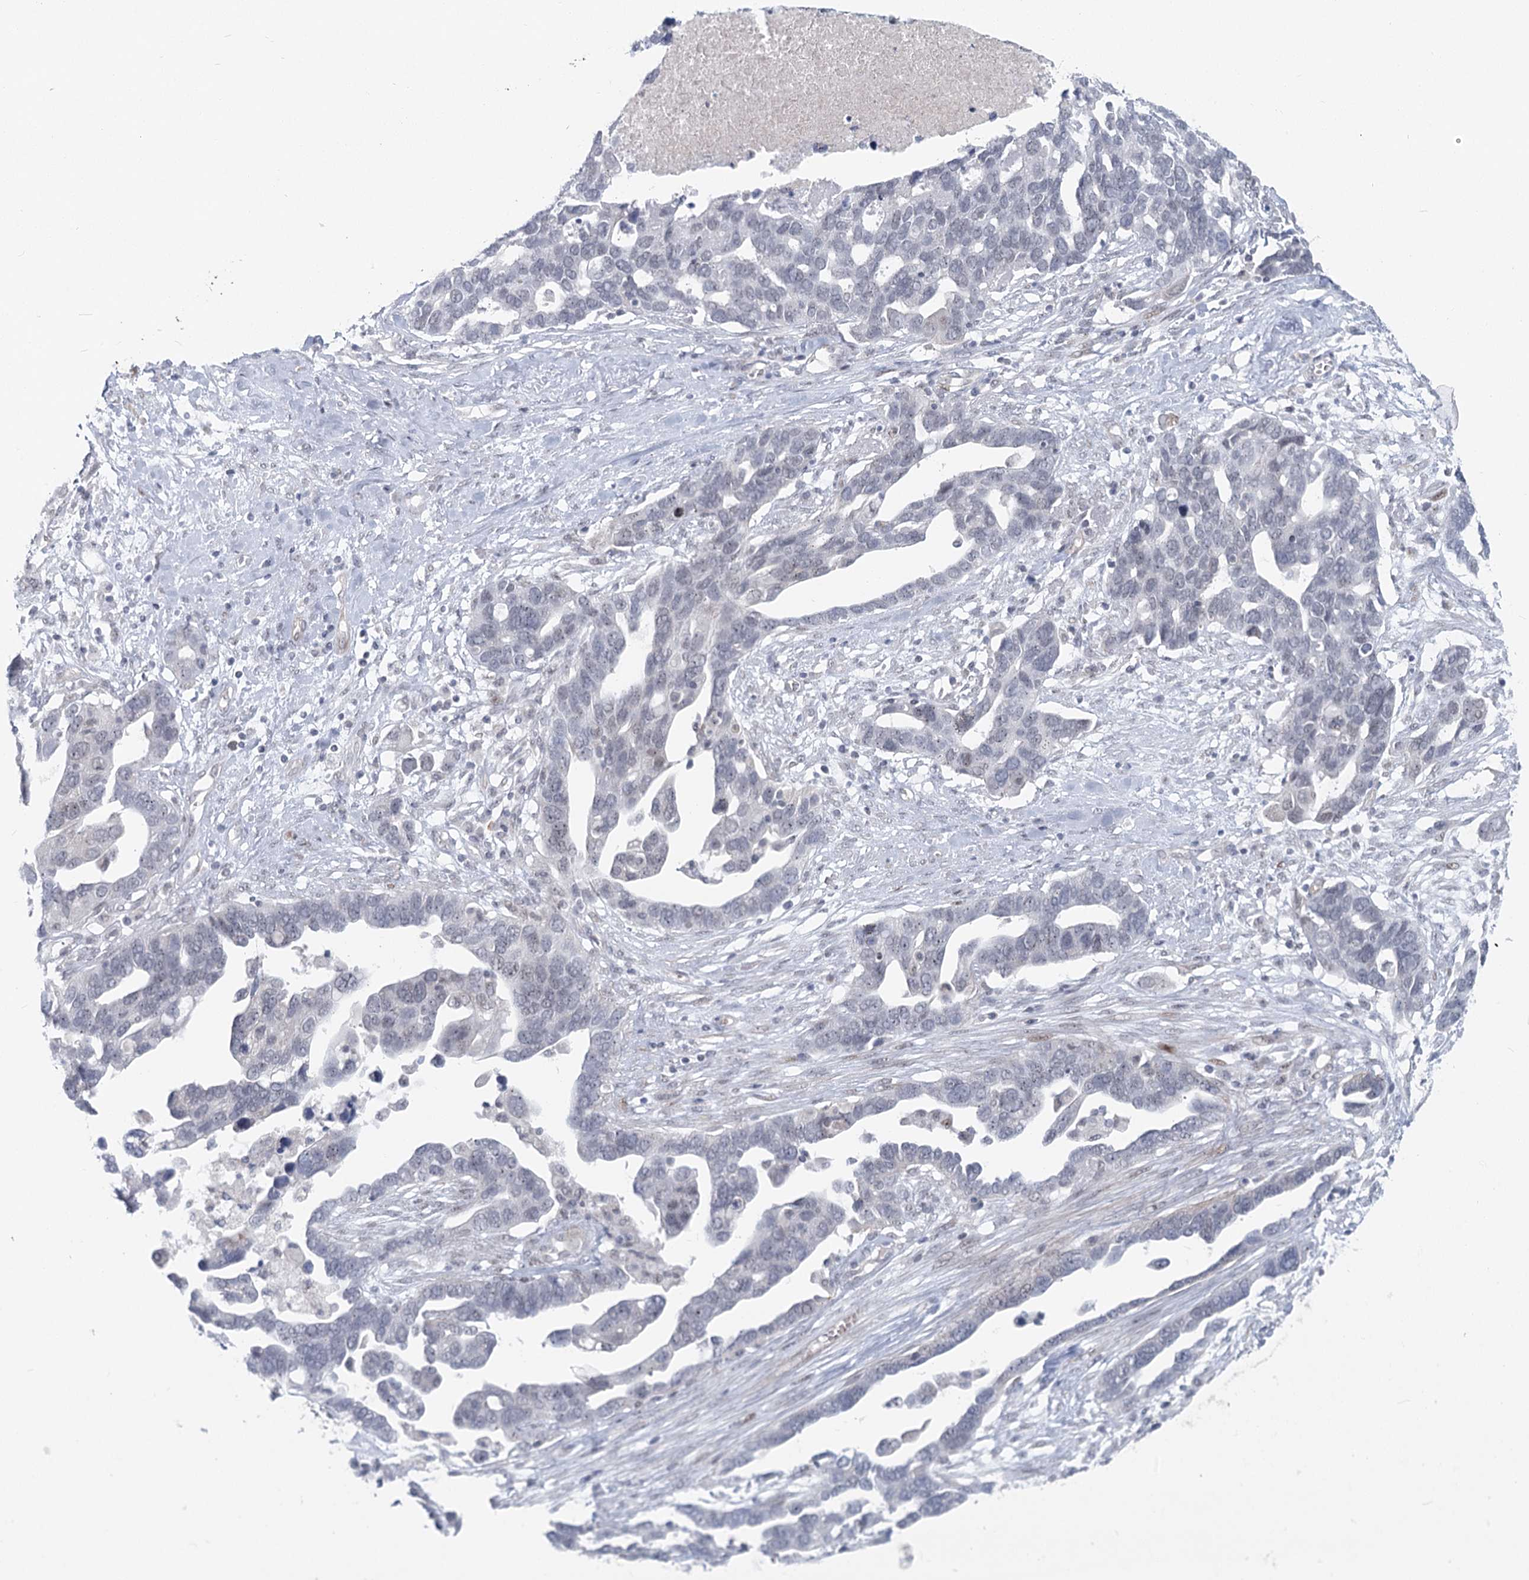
{"staining": {"intensity": "negative", "quantity": "none", "location": "none"}, "tissue": "ovarian cancer", "cell_type": "Tumor cells", "image_type": "cancer", "snomed": [{"axis": "morphology", "description": "Cystadenocarcinoma, serous, NOS"}, {"axis": "topography", "description": "Ovary"}], "caption": "IHC micrograph of human ovarian serous cystadenocarcinoma stained for a protein (brown), which displays no expression in tumor cells. Nuclei are stained in blue.", "gene": "ABHD8", "patient": {"sex": "female", "age": 54}}